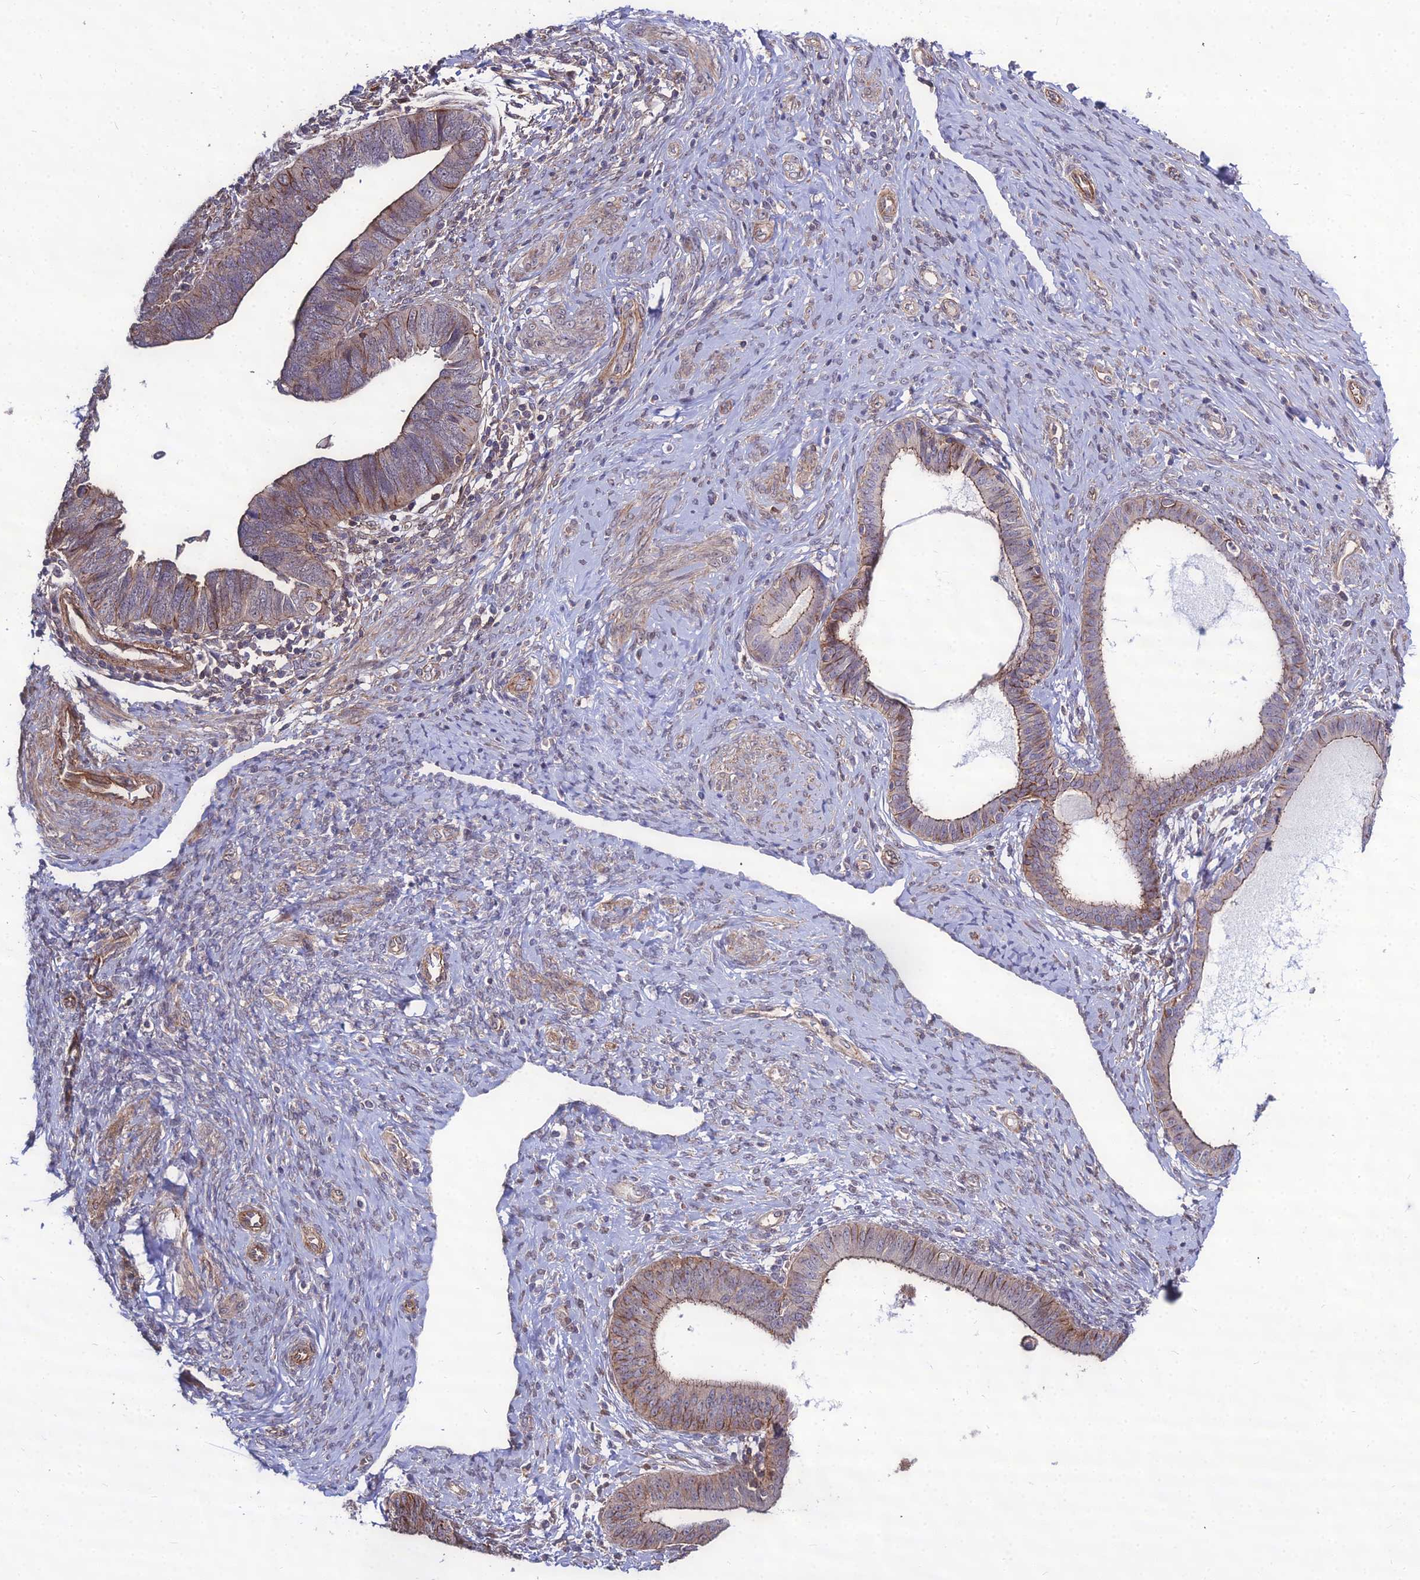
{"staining": {"intensity": "moderate", "quantity": "25%-75%", "location": "cytoplasmic/membranous"}, "tissue": "endometrial cancer", "cell_type": "Tumor cells", "image_type": "cancer", "snomed": [{"axis": "morphology", "description": "Adenocarcinoma, NOS"}, {"axis": "topography", "description": "Endometrium"}], "caption": "Immunohistochemistry (IHC) micrograph of neoplastic tissue: adenocarcinoma (endometrial) stained using immunohistochemistry (IHC) displays medium levels of moderate protein expression localized specifically in the cytoplasmic/membranous of tumor cells, appearing as a cytoplasmic/membranous brown color.", "gene": "TSPYL2", "patient": {"sex": "female", "age": 79}}